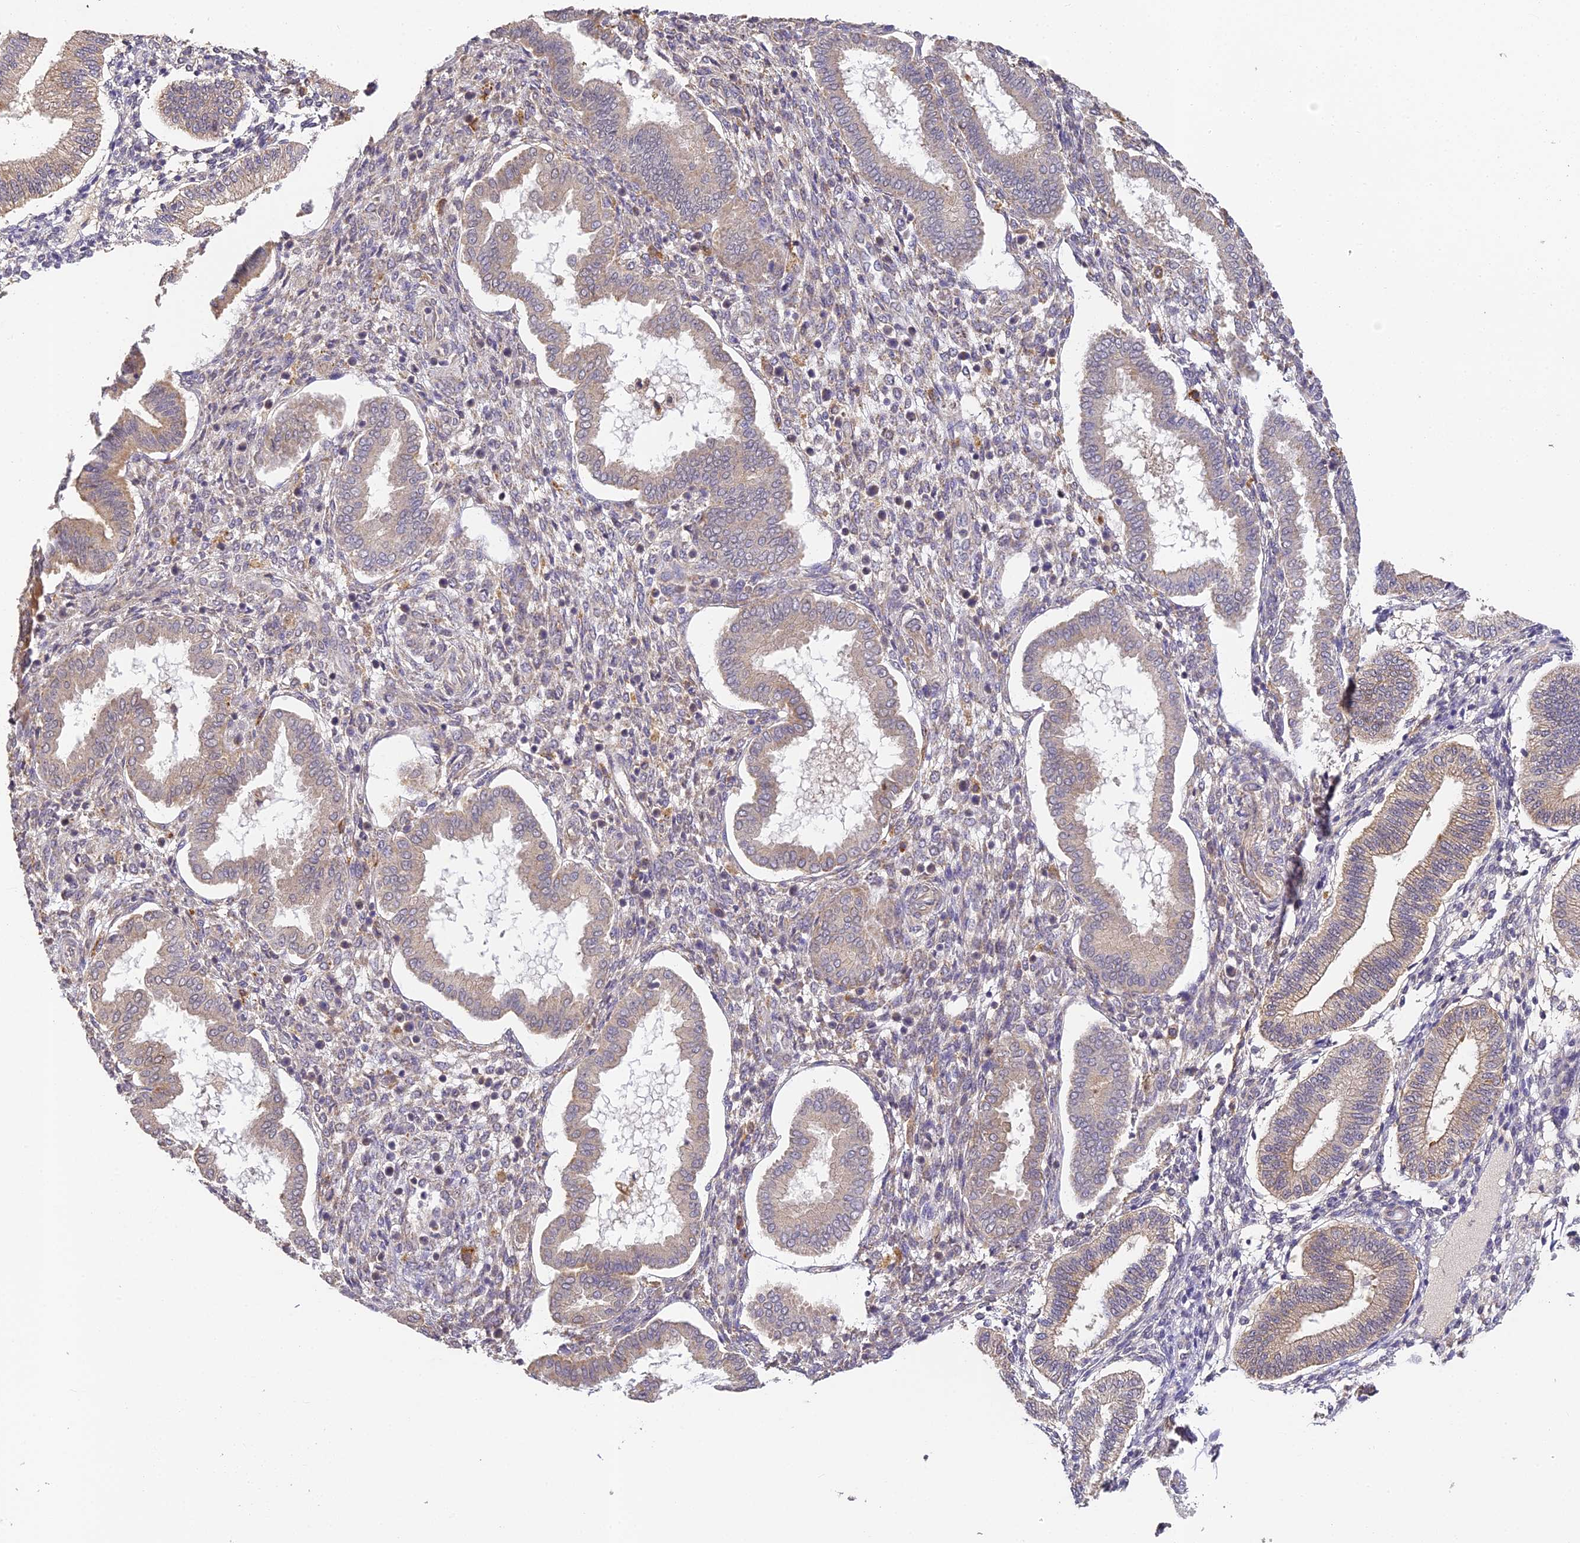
{"staining": {"intensity": "negative", "quantity": "none", "location": "none"}, "tissue": "endometrium", "cell_type": "Cells in endometrial stroma", "image_type": "normal", "snomed": [{"axis": "morphology", "description": "Normal tissue, NOS"}, {"axis": "topography", "description": "Endometrium"}], "caption": "The photomicrograph reveals no staining of cells in endometrial stroma in normal endometrium.", "gene": "YAE1", "patient": {"sex": "female", "age": 24}}